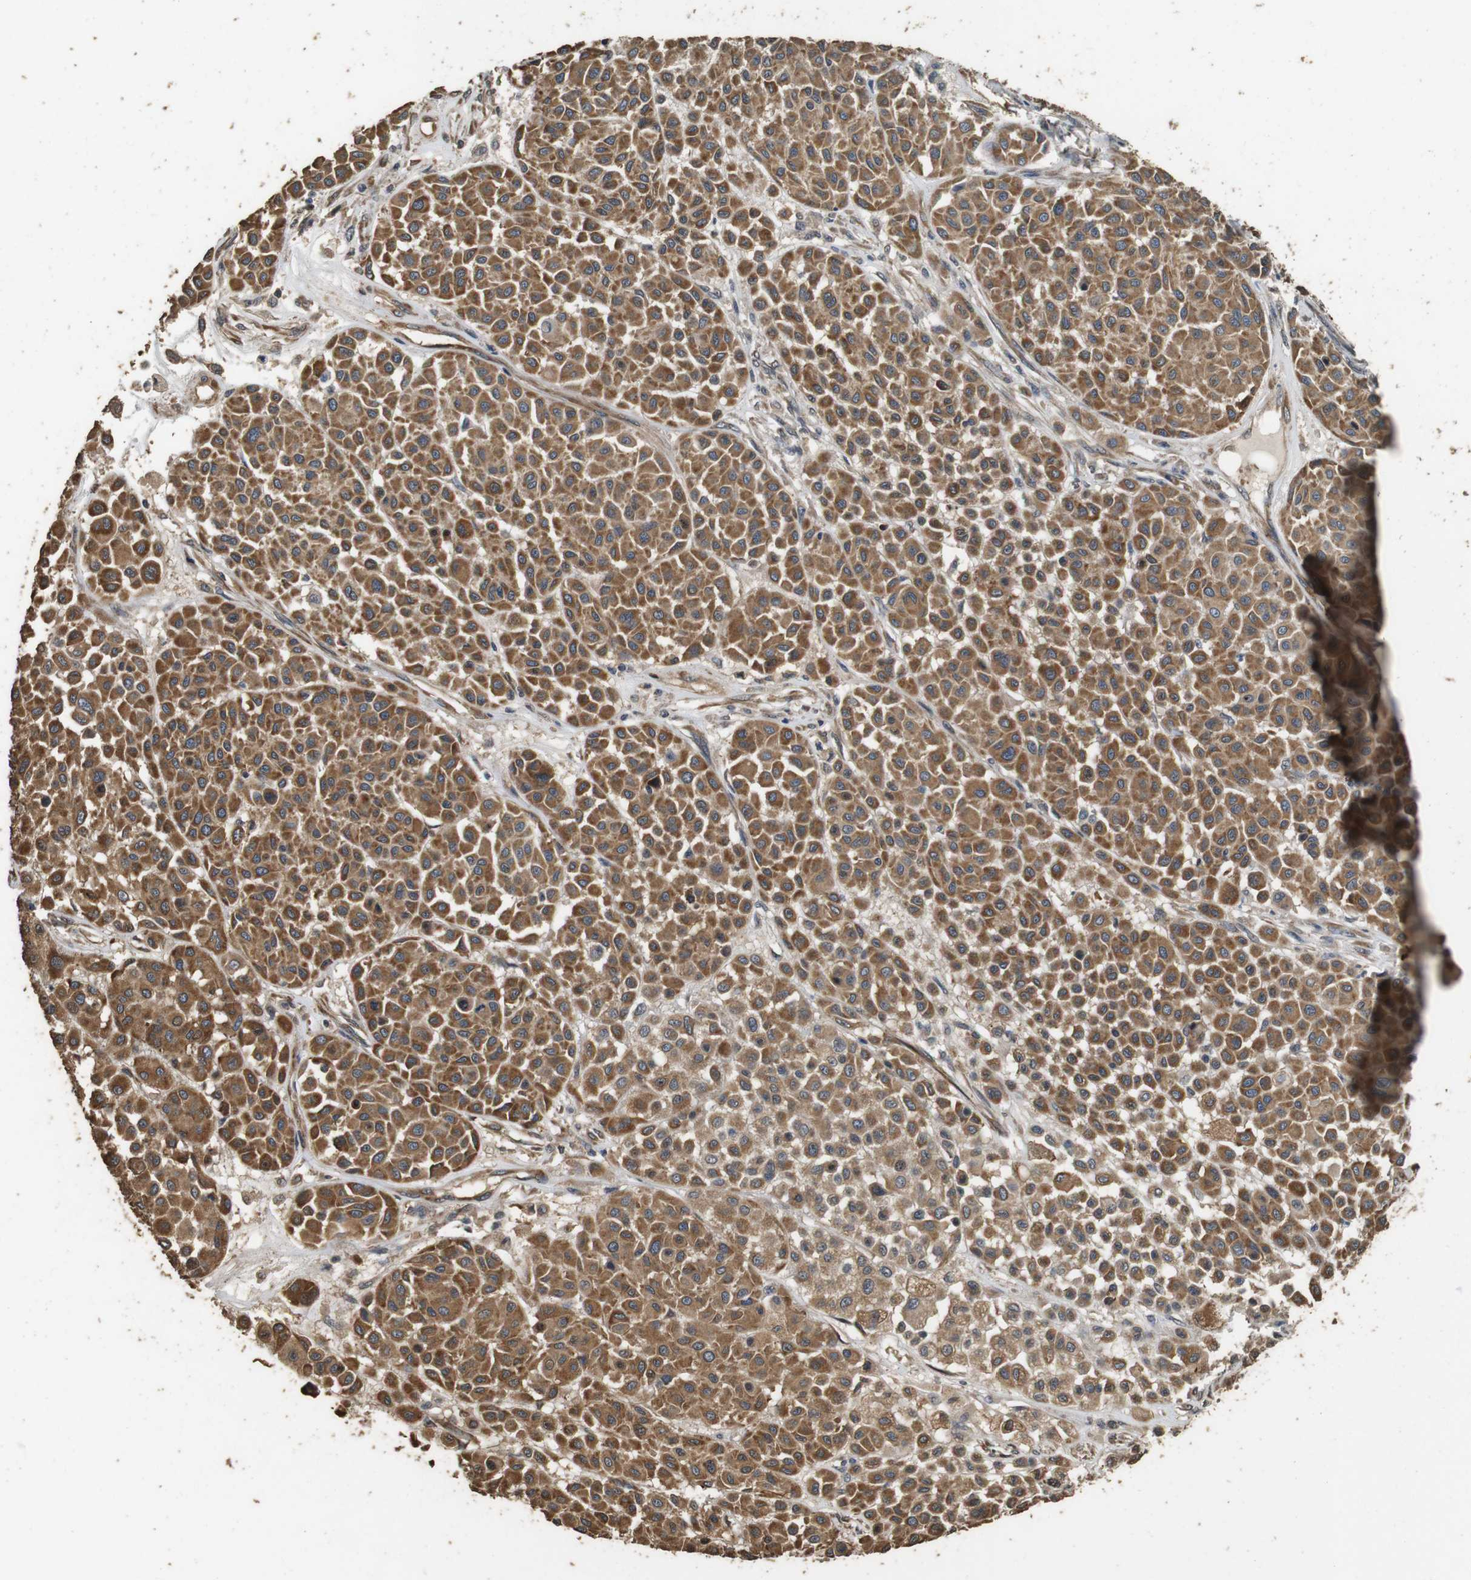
{"staining": {"intensity": "moderate", "quantity": ">75%", "location": "cytoplasmic/membranous"}, "tissue": "melanoma", "cell_type": "Tumor cells", "image_type": "cancer", "snomed": [{"axis": "morphology", "description": "Malignant melanoma, Metastatic site"}, {"axis": "topography", "description": "Soft tissue"}], "caption": "A brown stain labels moderate cytoplasmic/membranous positivity of a protein in melanoma tumor cells.", "gene": "CNPY4", "patient": {"sex": "male", "age": 41}}